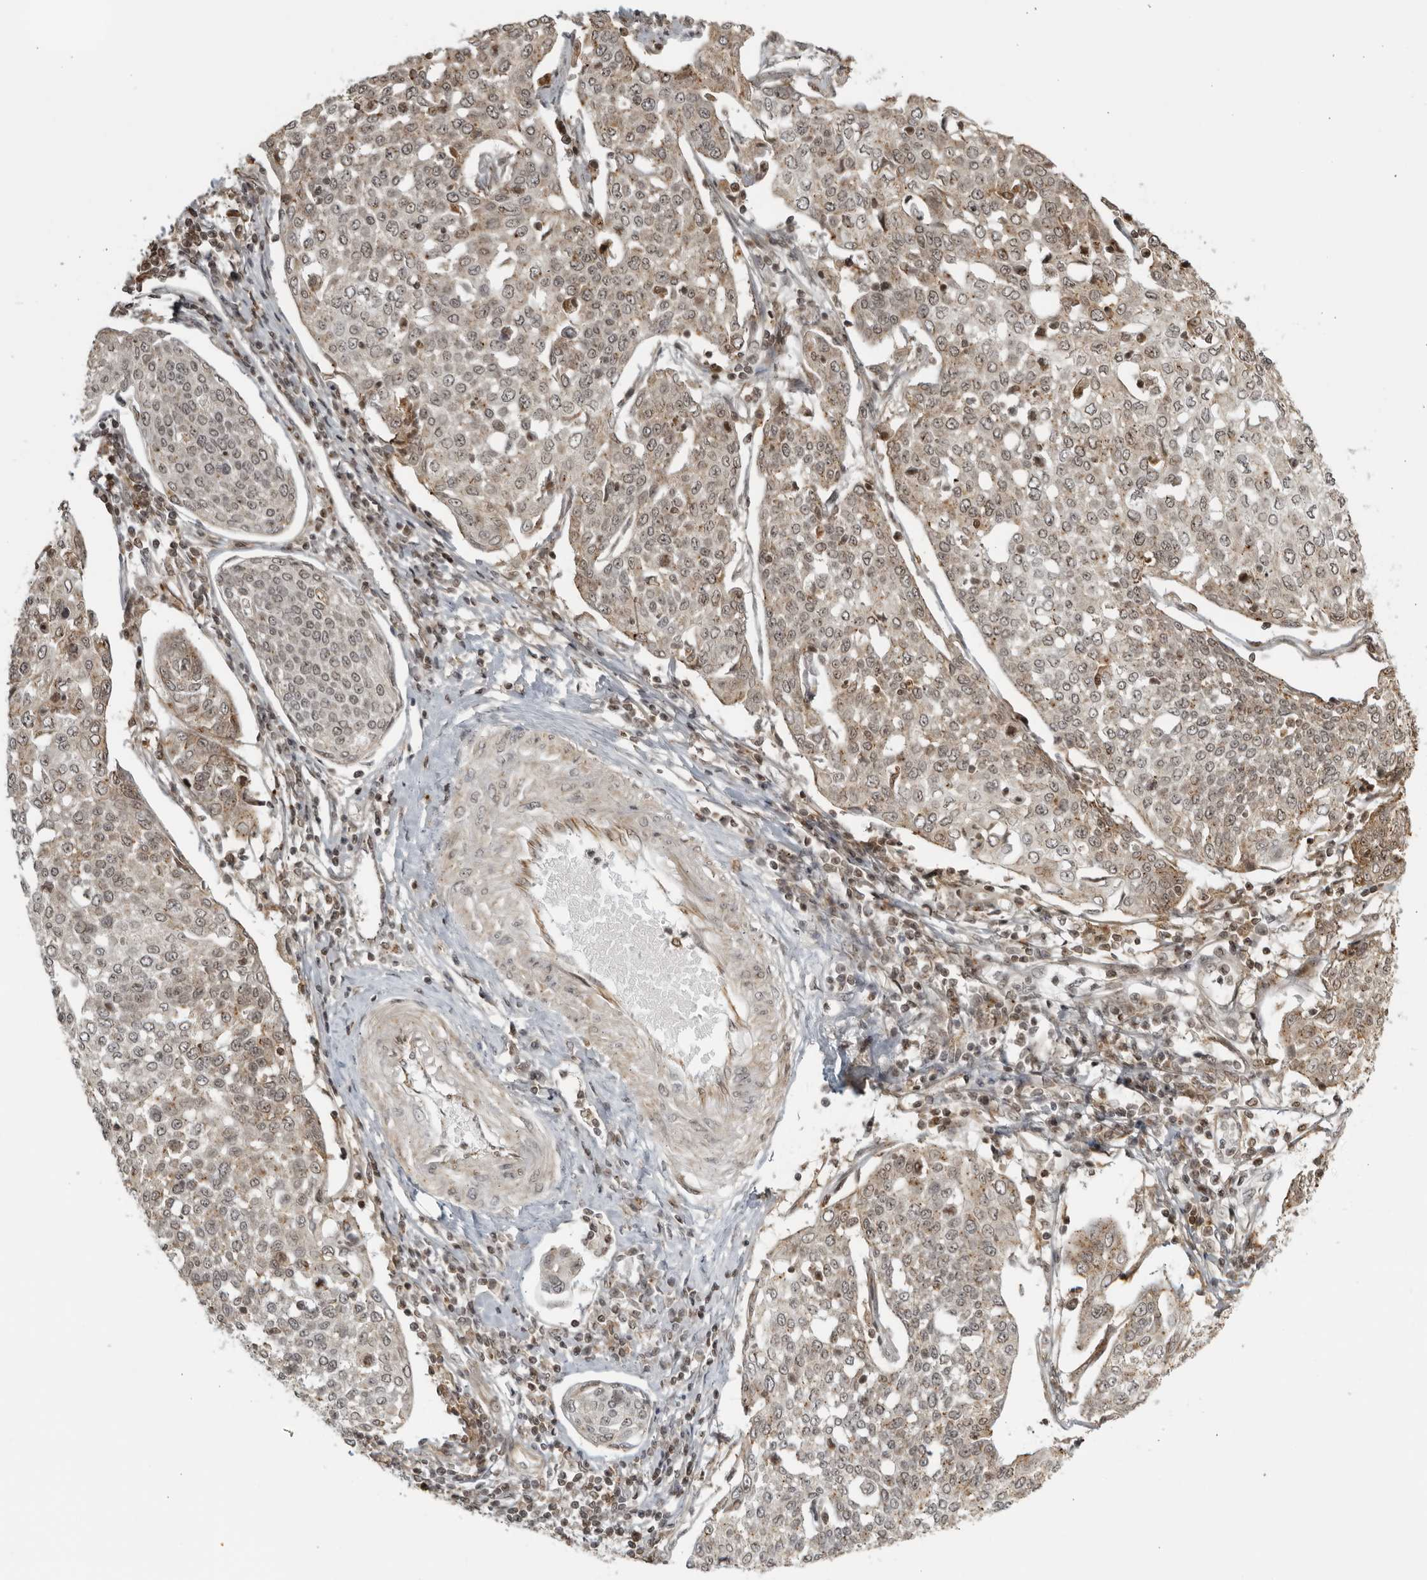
{"staining": {"intensity": "weak", "quantity": "25%-75%", "location": "cytoplasmic/membranous,nuclear"}, "tissue": "cervical cancer", "cell_type": "Tumor cells", "image_type": "cancer", "snomed": [{"axis": "morphology", "description": "Squamous cell carcinoma, NOS"}, {"axis": "topography", "description": "Cervix"}], "caption": "A brown stain highlights weak cytoplasmic/membranous and nuclear positivity of a protein in human cervical squamous cell carcinoma tumor cells. (Brightfield microscopy of DAB IHC at high magnification).", "gene": "TCF21", "patient": {"sex": "female", "age": 34}}